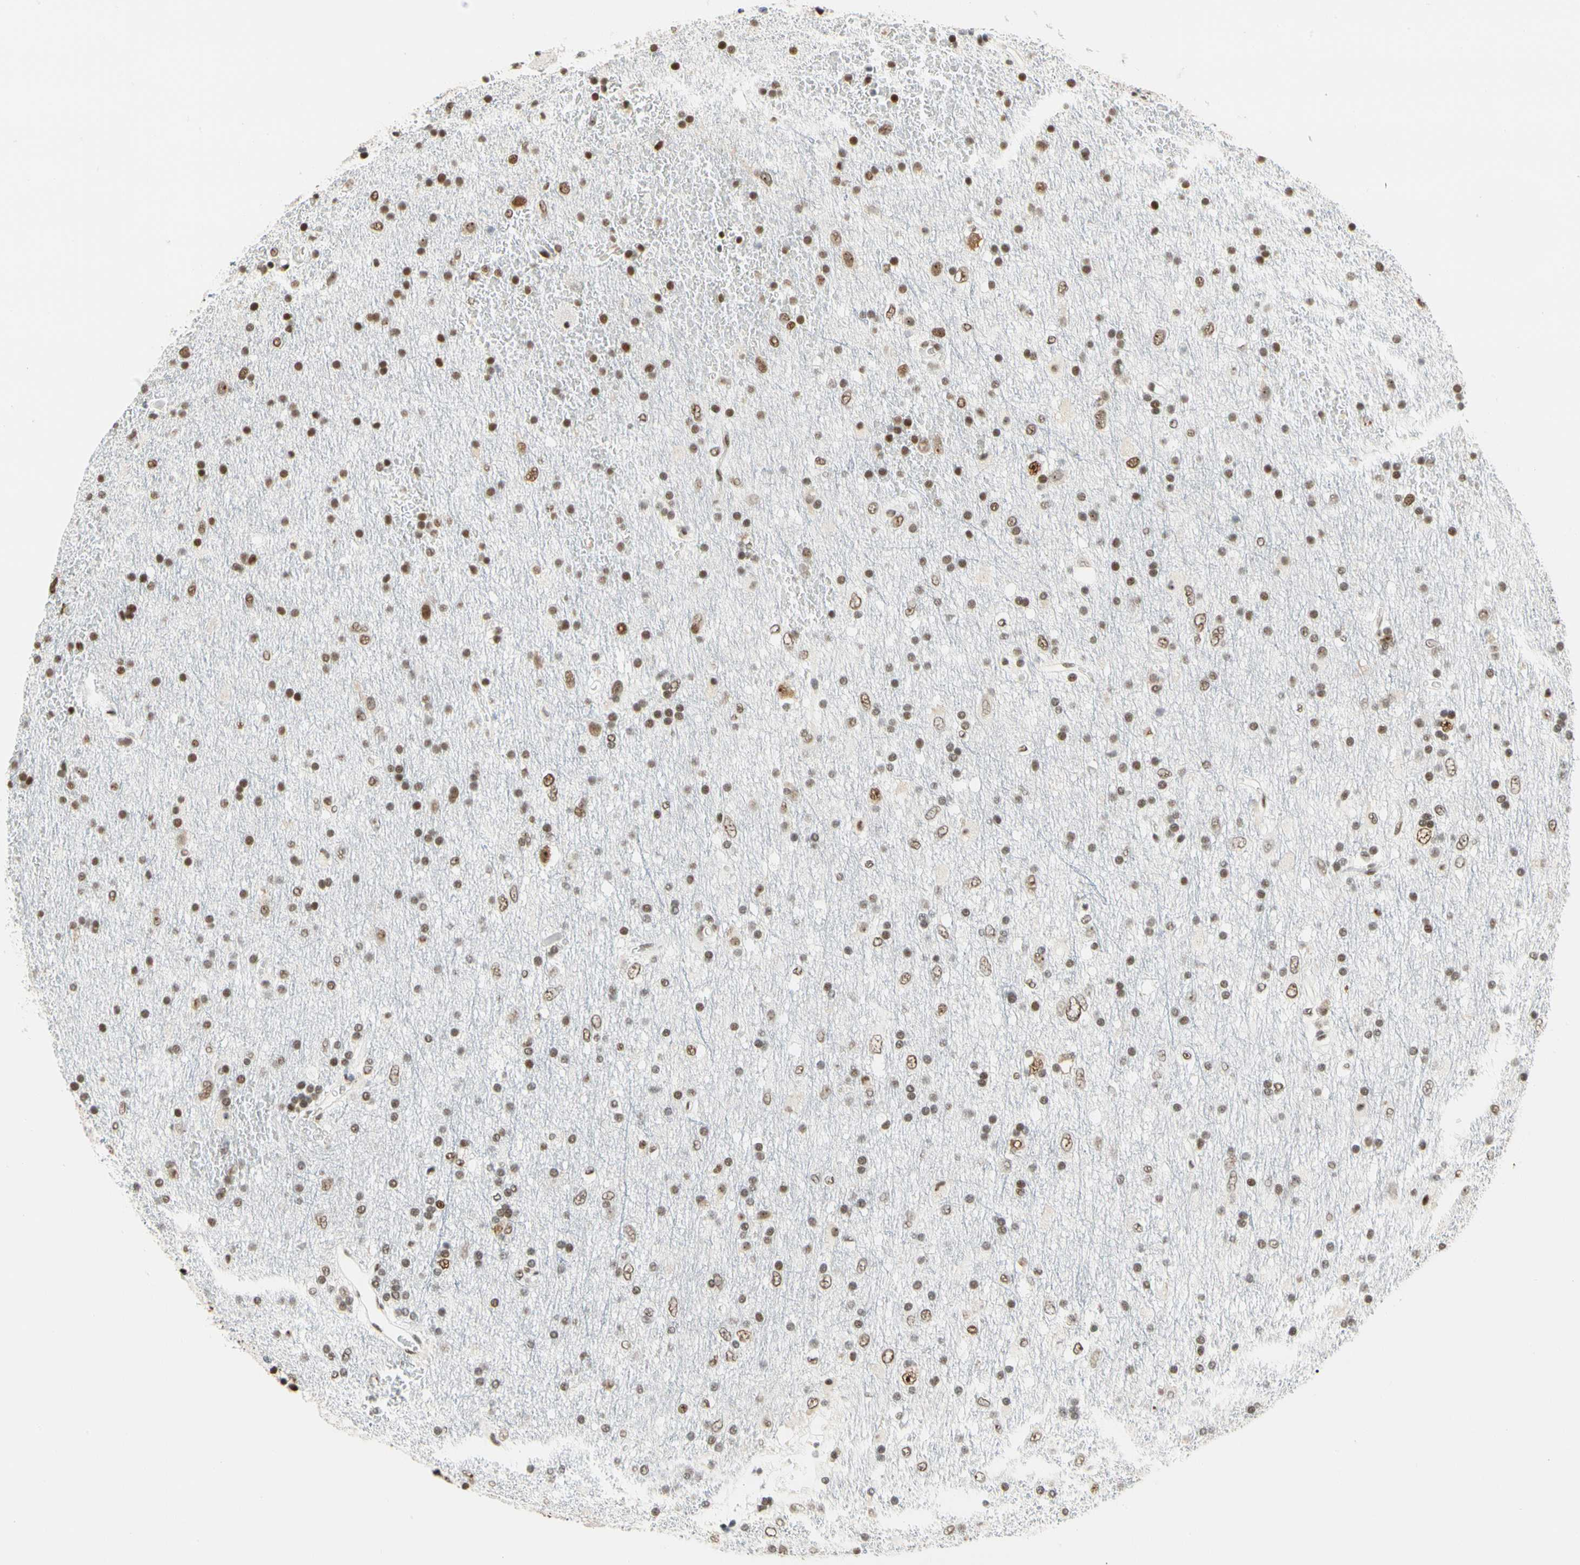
{"staining": {"intensity": "moderate", "quantity": ">75%", "location": "nuclear"}, "tissue": "glioma", "cell_type": "Tumor cells", "image_type": "cancer", "snomed": [{"axis": "morphology", "description": "Glioma, malignant, Low grade"}, {"axis": "topography", "description": "Brain"}], "caption": "DAB (3,3'-diaminobenzidine) immunohistochemical staining of glioma reveals moderate nuclear protein staining in approximately >75% of tumor cells.", "gene": "ZSCAN16", "patient": {"sex": "male", "age": 77}}